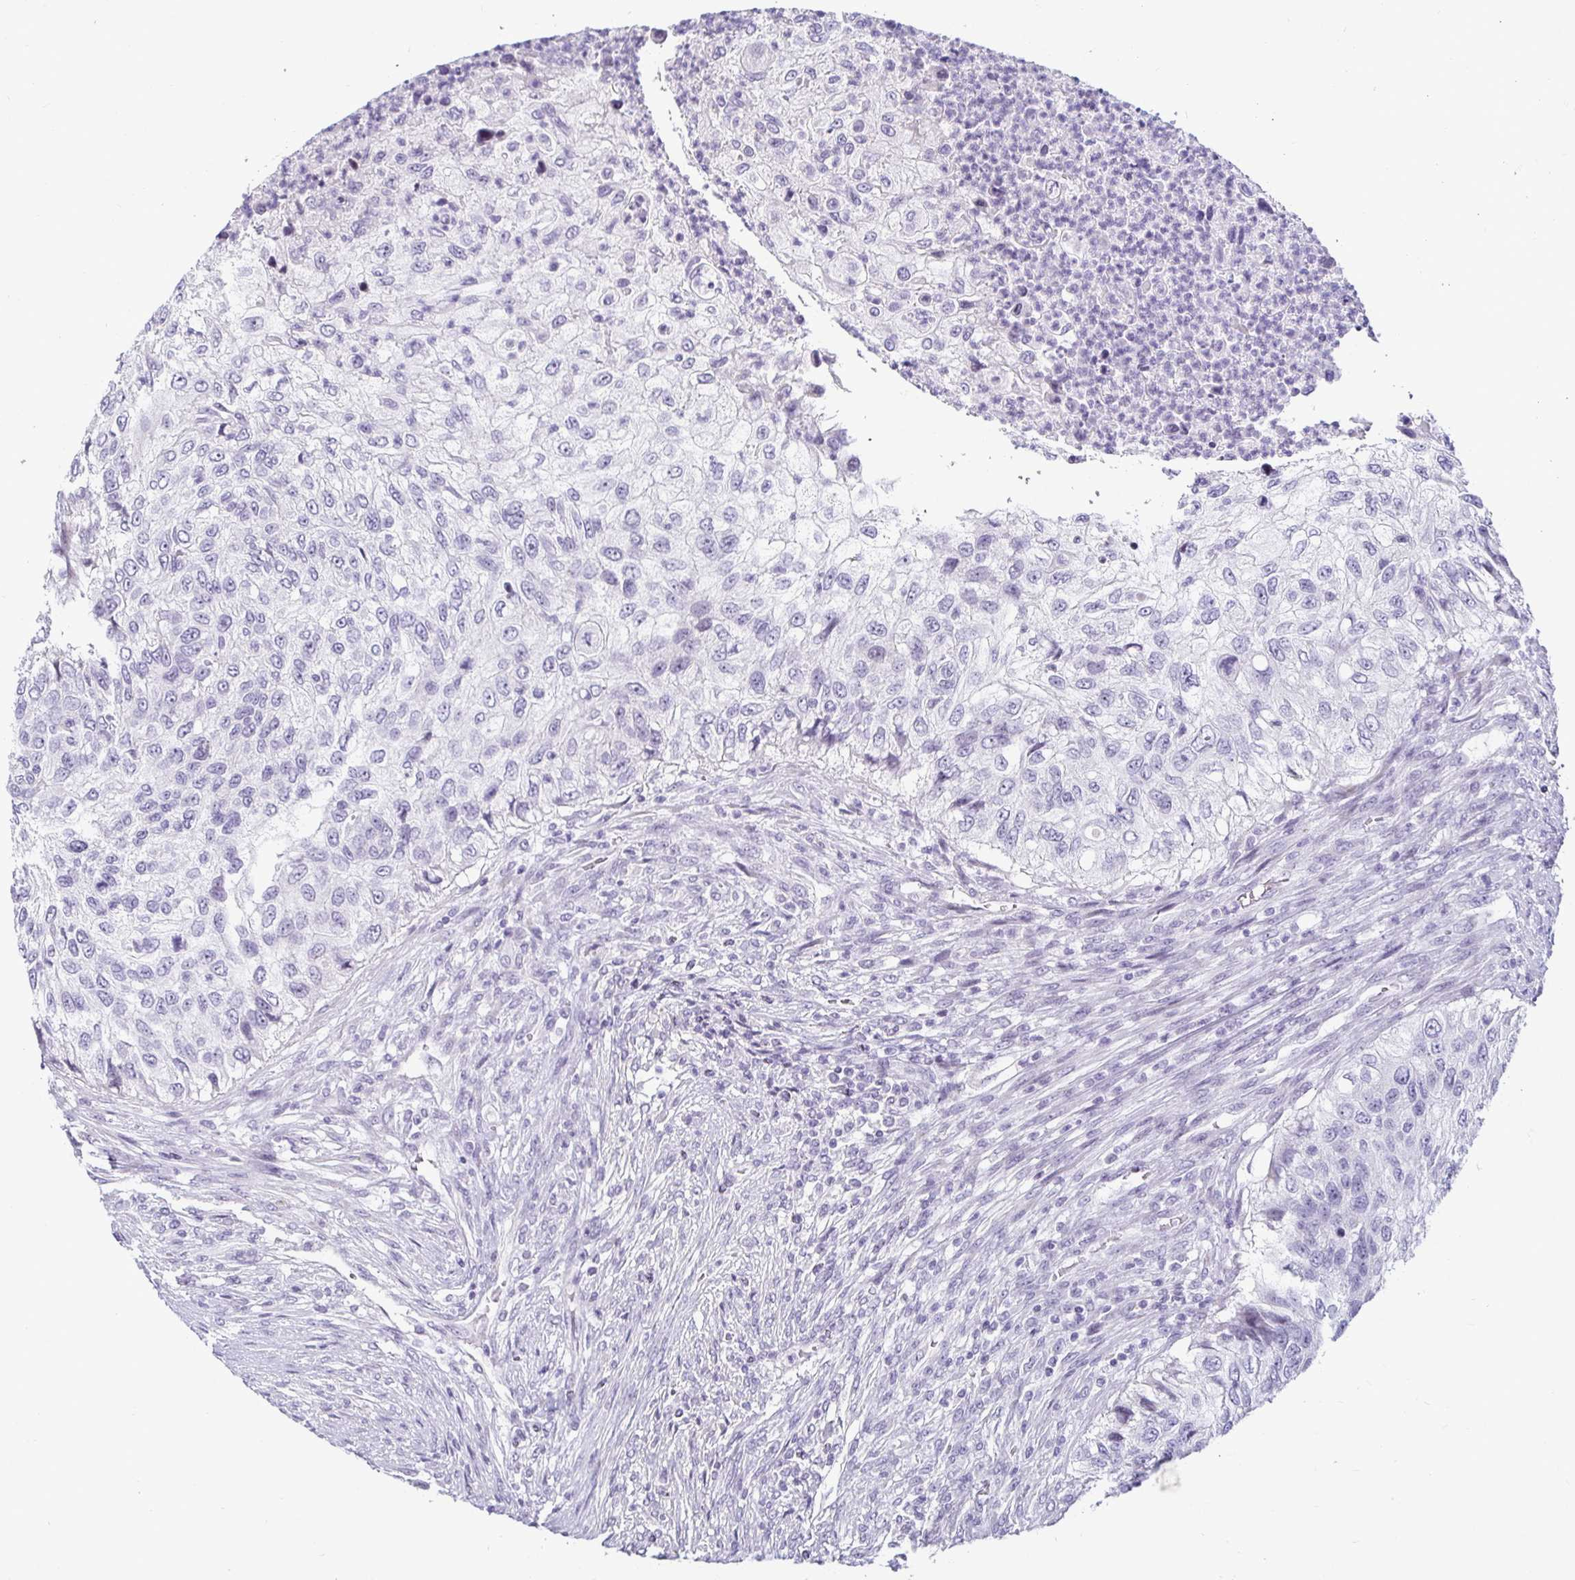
{"staining": {"intensity": "negative", "quantity": "none", "location": "none"}, "tissue": "urothelial cancer", "cell_type": "Tumor cells", "image_type": "cancer", "snomed": [{"axis": "morphology", "description": "Urothelial carcinoma, High grade"}, {"axis": "topography", "description": "Urinary bladder"}], "caption": "The histopathology image shows no staining of tumor cells in urothelial cancer.", "gene": "CR2", "patient": {"sex": "female", "age": 60}}